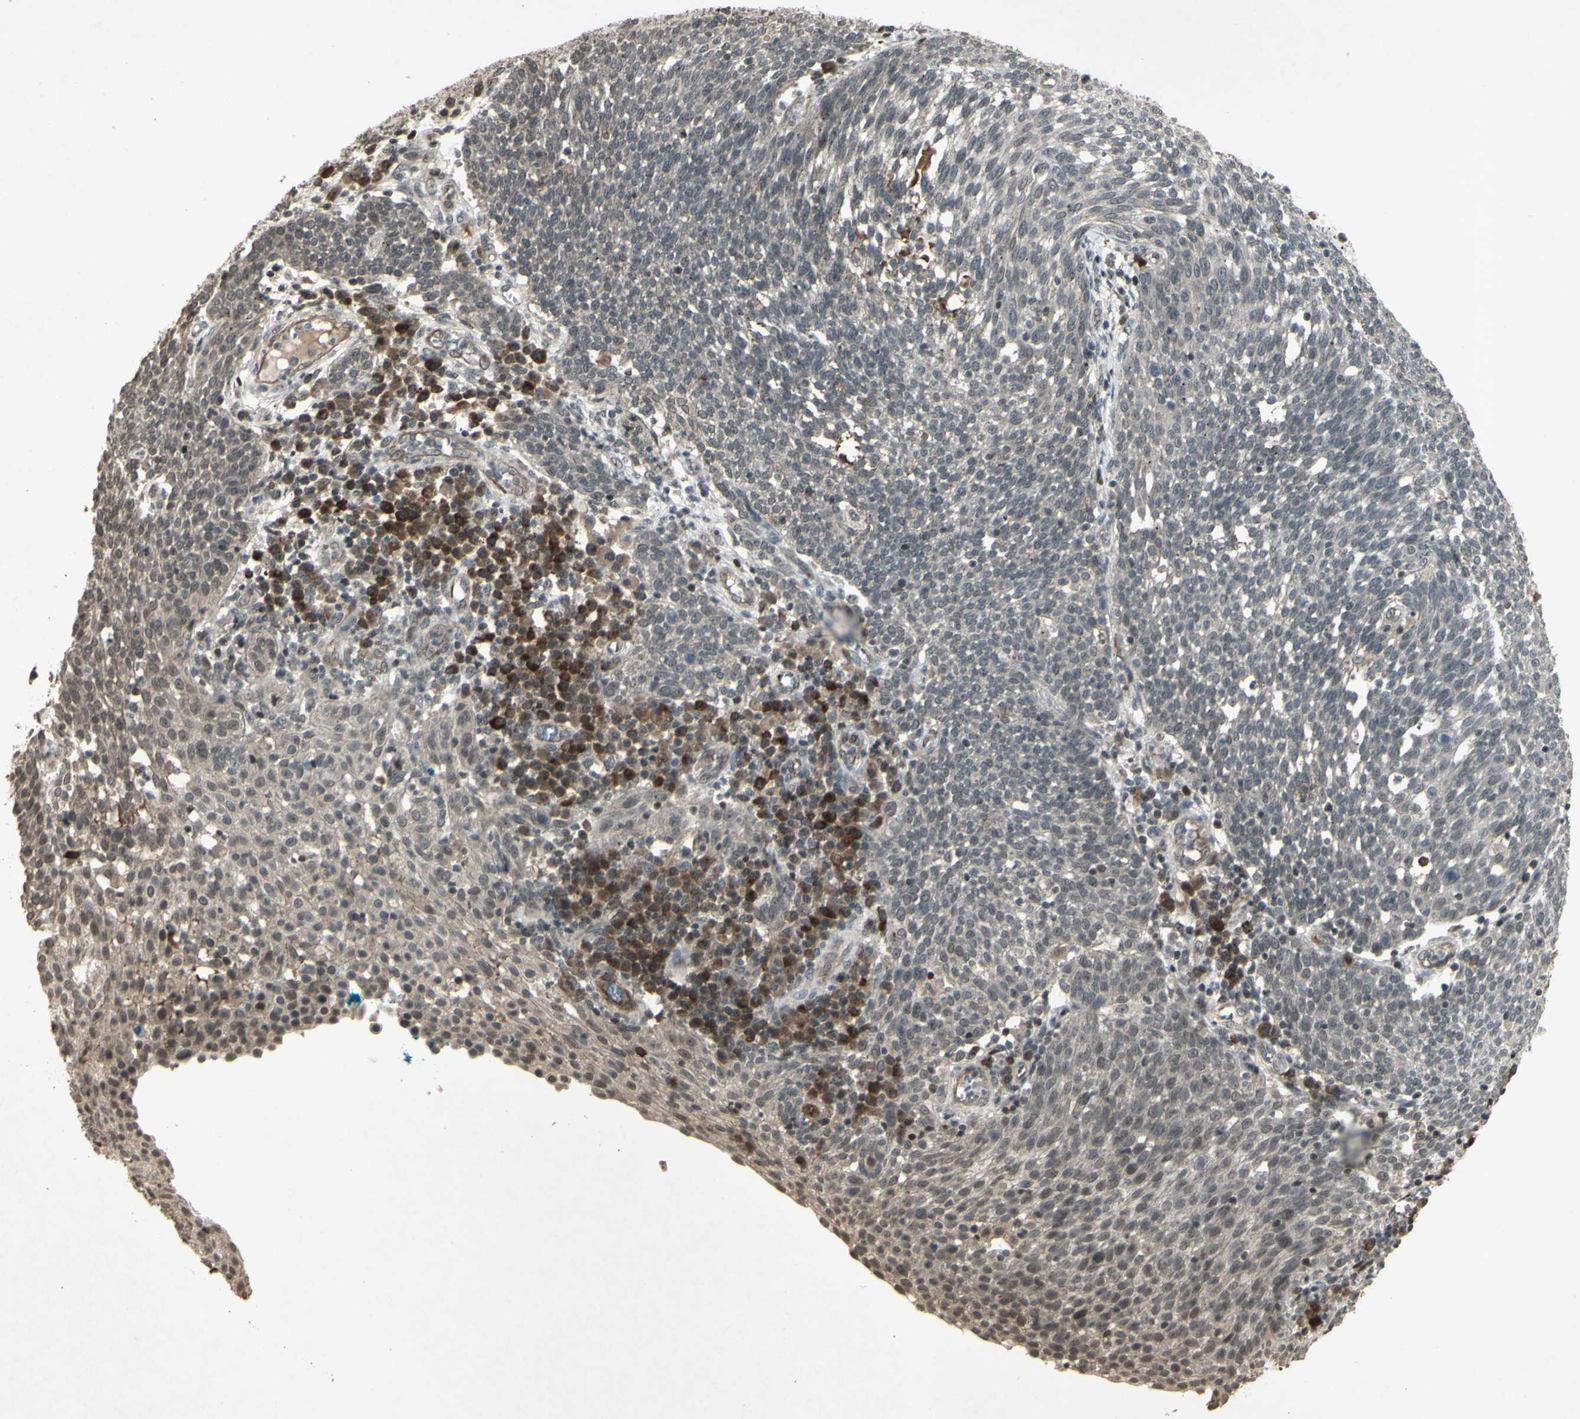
{"staining": {"intensity": "weak", "quantity": "25%-75%", "location": "cytoplasmic/membranous"}, "tissue": "cervical cancer", "cell_type": "Tumor cells", "image_type": "cancer", "snomed": [{"axis": "morphology", "description": "Squamous cell carcinoma, NOS"}, {"axis": "topography", "description": "Cervix"}], "caption": "Approximately 25%-75% of tumor cells in human cervical cancer (squamous cell carcinoma) display weak cytoplasmic/membranous protein positivity as visualized by brown immunohistochemical staining.", "gene": "BLNK", "patient": {"sex": "female", "age": 34}}